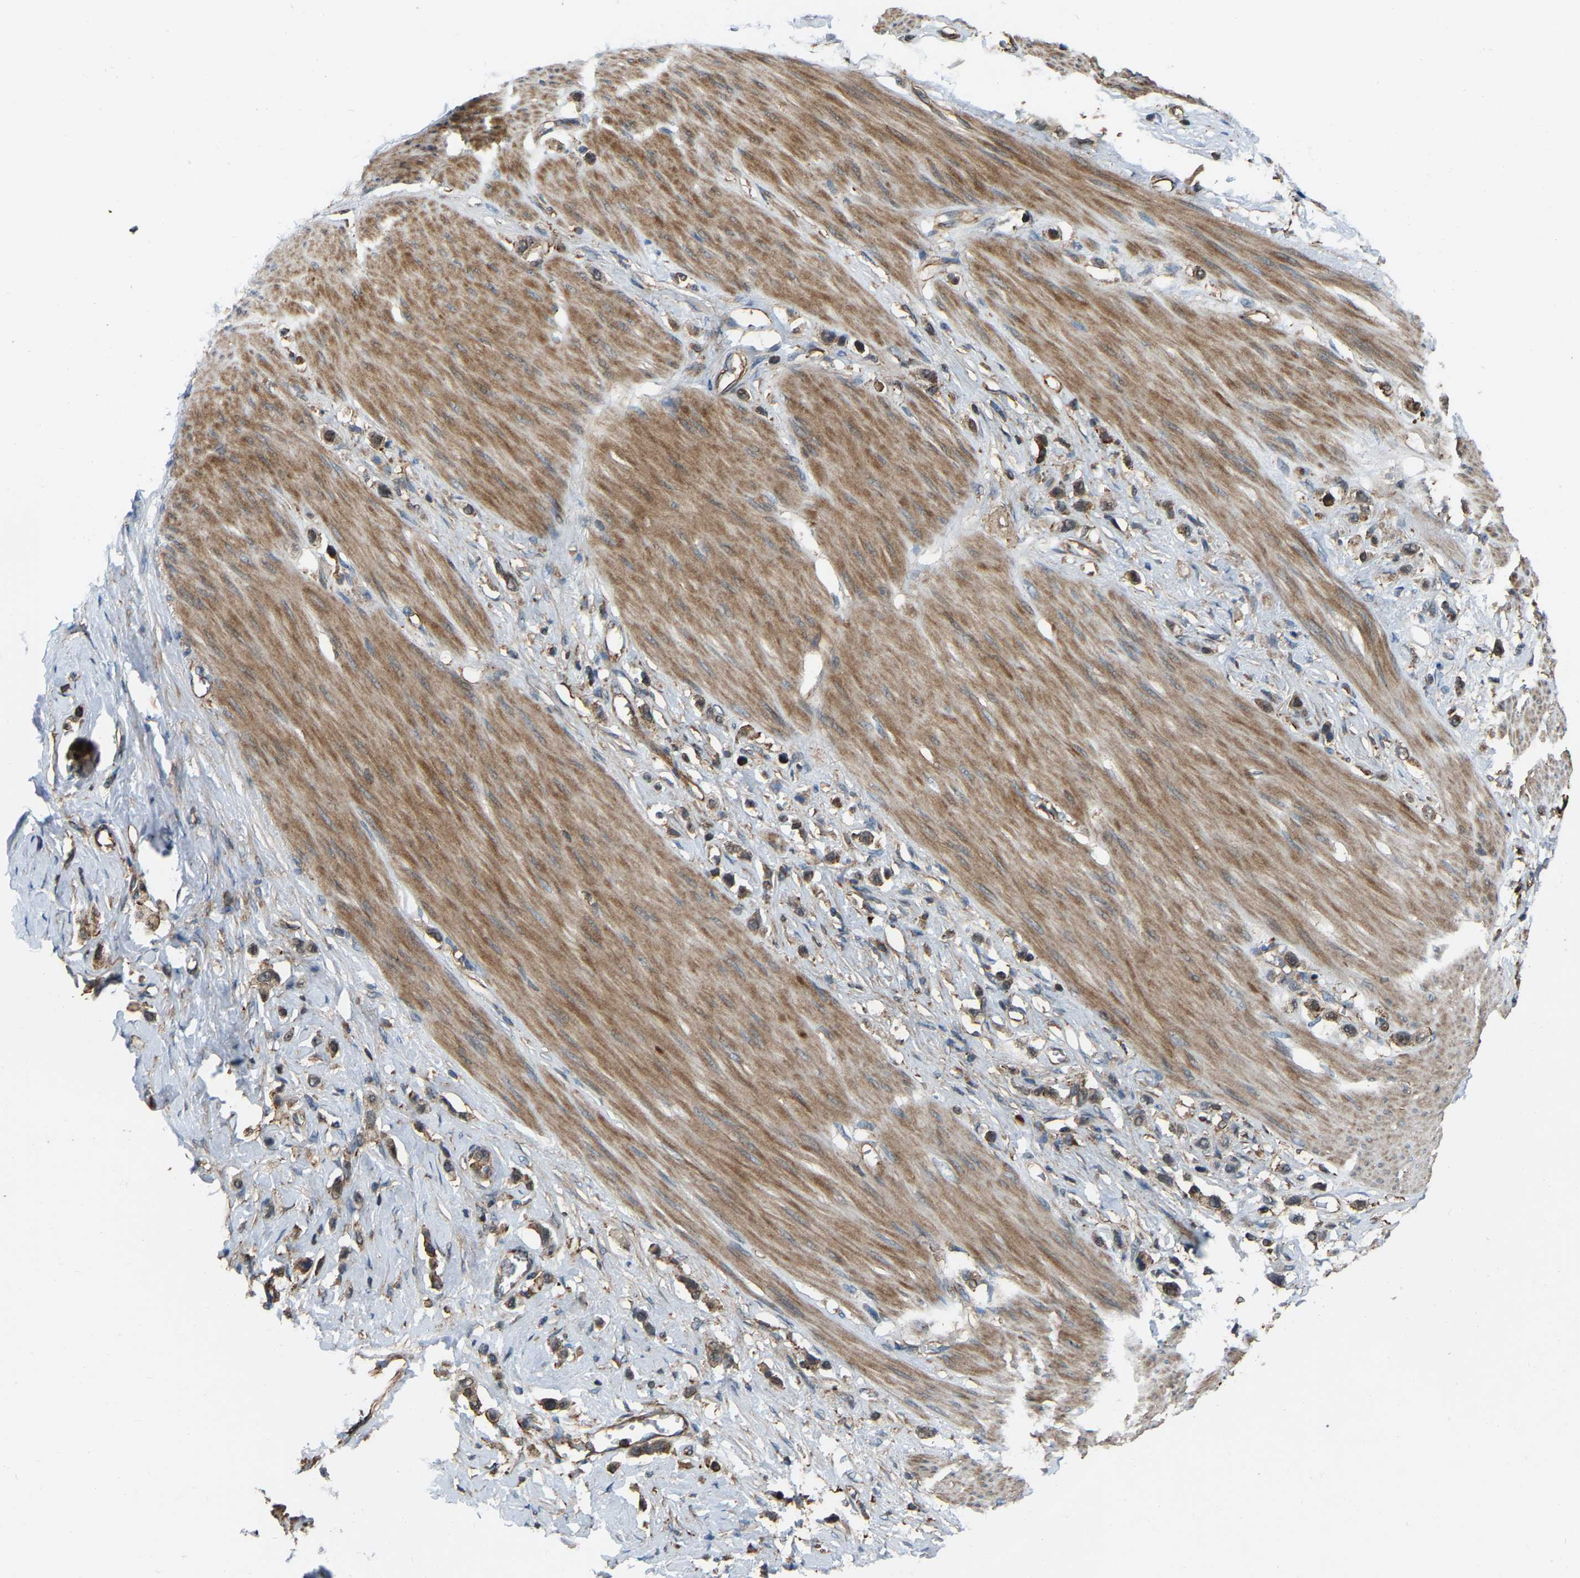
{"staining": {"intensity": "moderate", "quantity": ">75%", "location": "cytoplasmic/membranous"}, "tissue": "stomach cancer", "cell_type": "Tumor cells", "image_type": "cancer", "snomed": [{"axis": "morphology", "description": "Adenocarcinoma, NOS"}, {"axis": "topography", "description": "Stomach"}], "caption": "Human stomach adenocarcinoma stained for a protein (brown) exhibits moderate cytoplasmic/membranous positive positivity in about >75% of tumor cells.", "gene": "SAMD9L", "patient": {"sex": "female", "age": 65}}